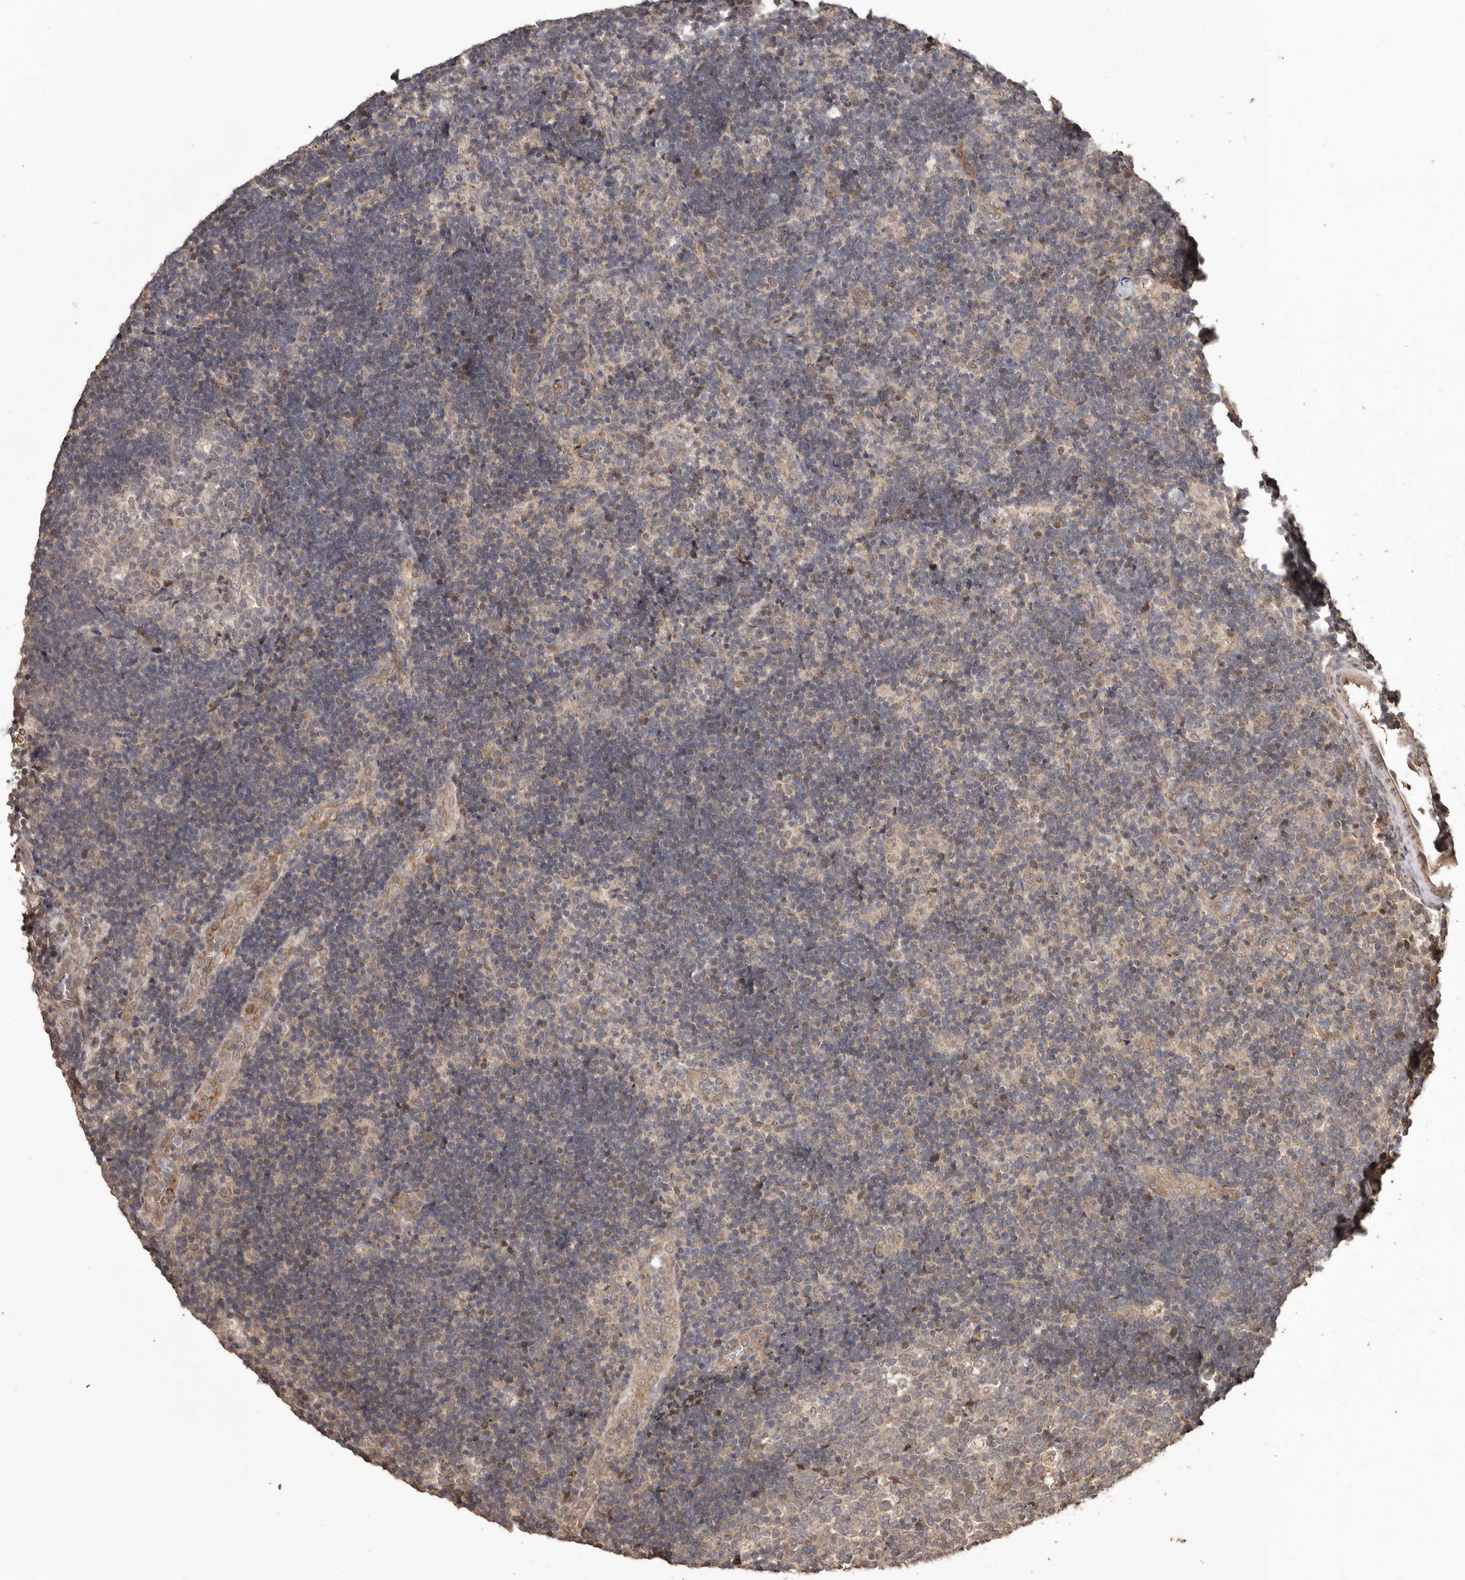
{"staining": {"intensity": "negative", "quantity": "none", "location": "none"}, "tissue": "lymph node", "cell_type": "Germinal center cells", "image_type": "normal", "snomed": [{"axis": "morphology", "description": "Normal tissue, NOS"}, {"axis": "topography", "description": "Lymph node"}], "caption": "Immunohistochemistry of unremarkable human lymph node demonstrates no staining in germinal center cells.", "gene": "NUP43", "patient": {"sex": "female", "age": 22}}